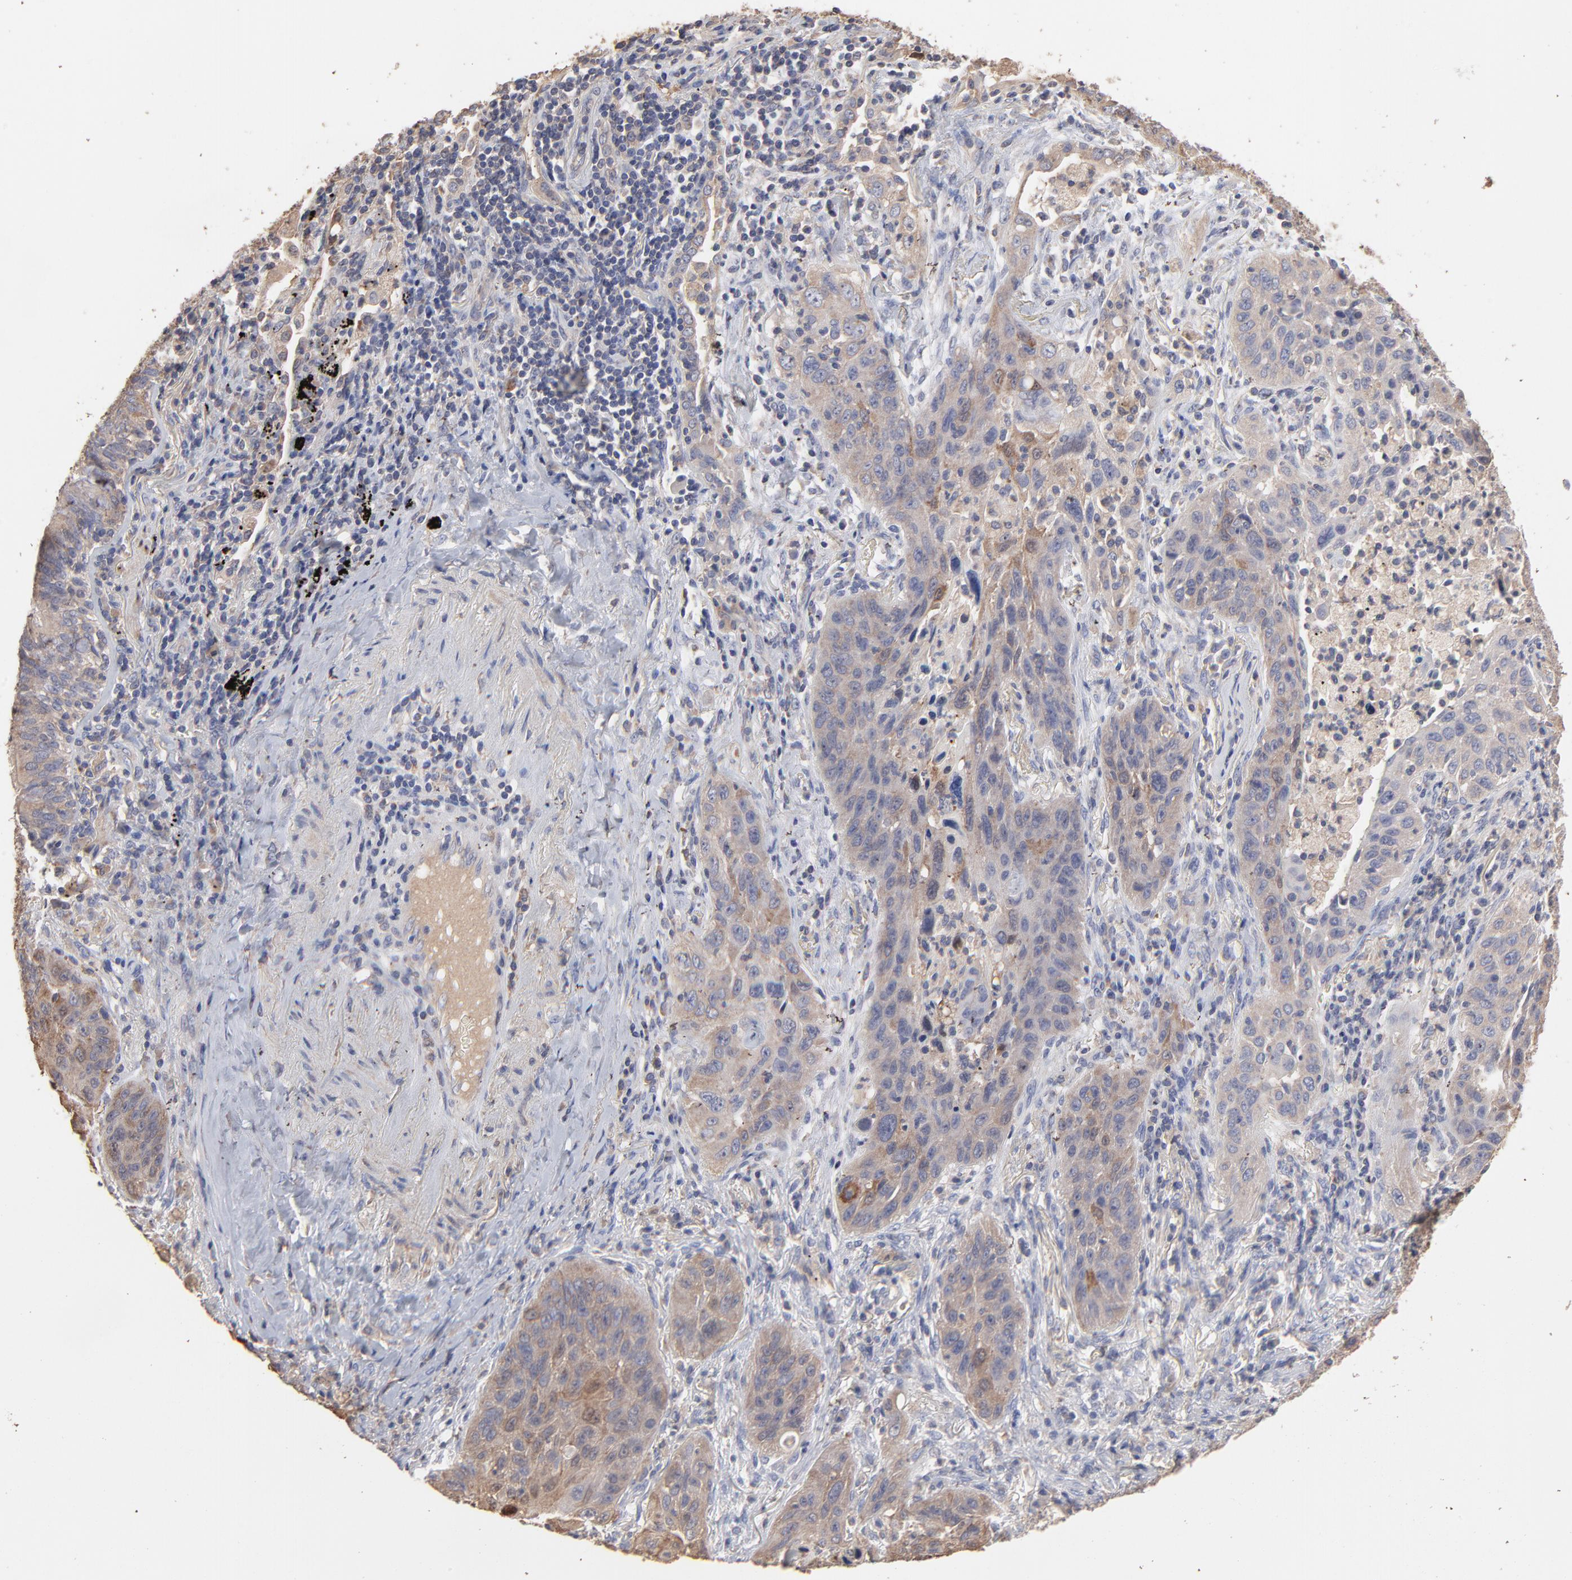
{"staining": {"intensity": "moderate", "quantity": ">75%", "location": "cytoplasmic/membranous"}, "tissue": "lung cancer", "cell_type": "Tumor cells", "image_type": "cancer", "snomed": [{"axis": "morphology", "description": "Squamous cell carcinoma, NOS"}, {"axis": "topography", "description": "Lung"}], "caption": "IHC of lung cancer reveals medium levels of moderate cytoplasmic/membranous positivity in approximately >75% of tumor cells.", "gene": "TANGO2", "patient": {"sex": "female", "age": 67}}